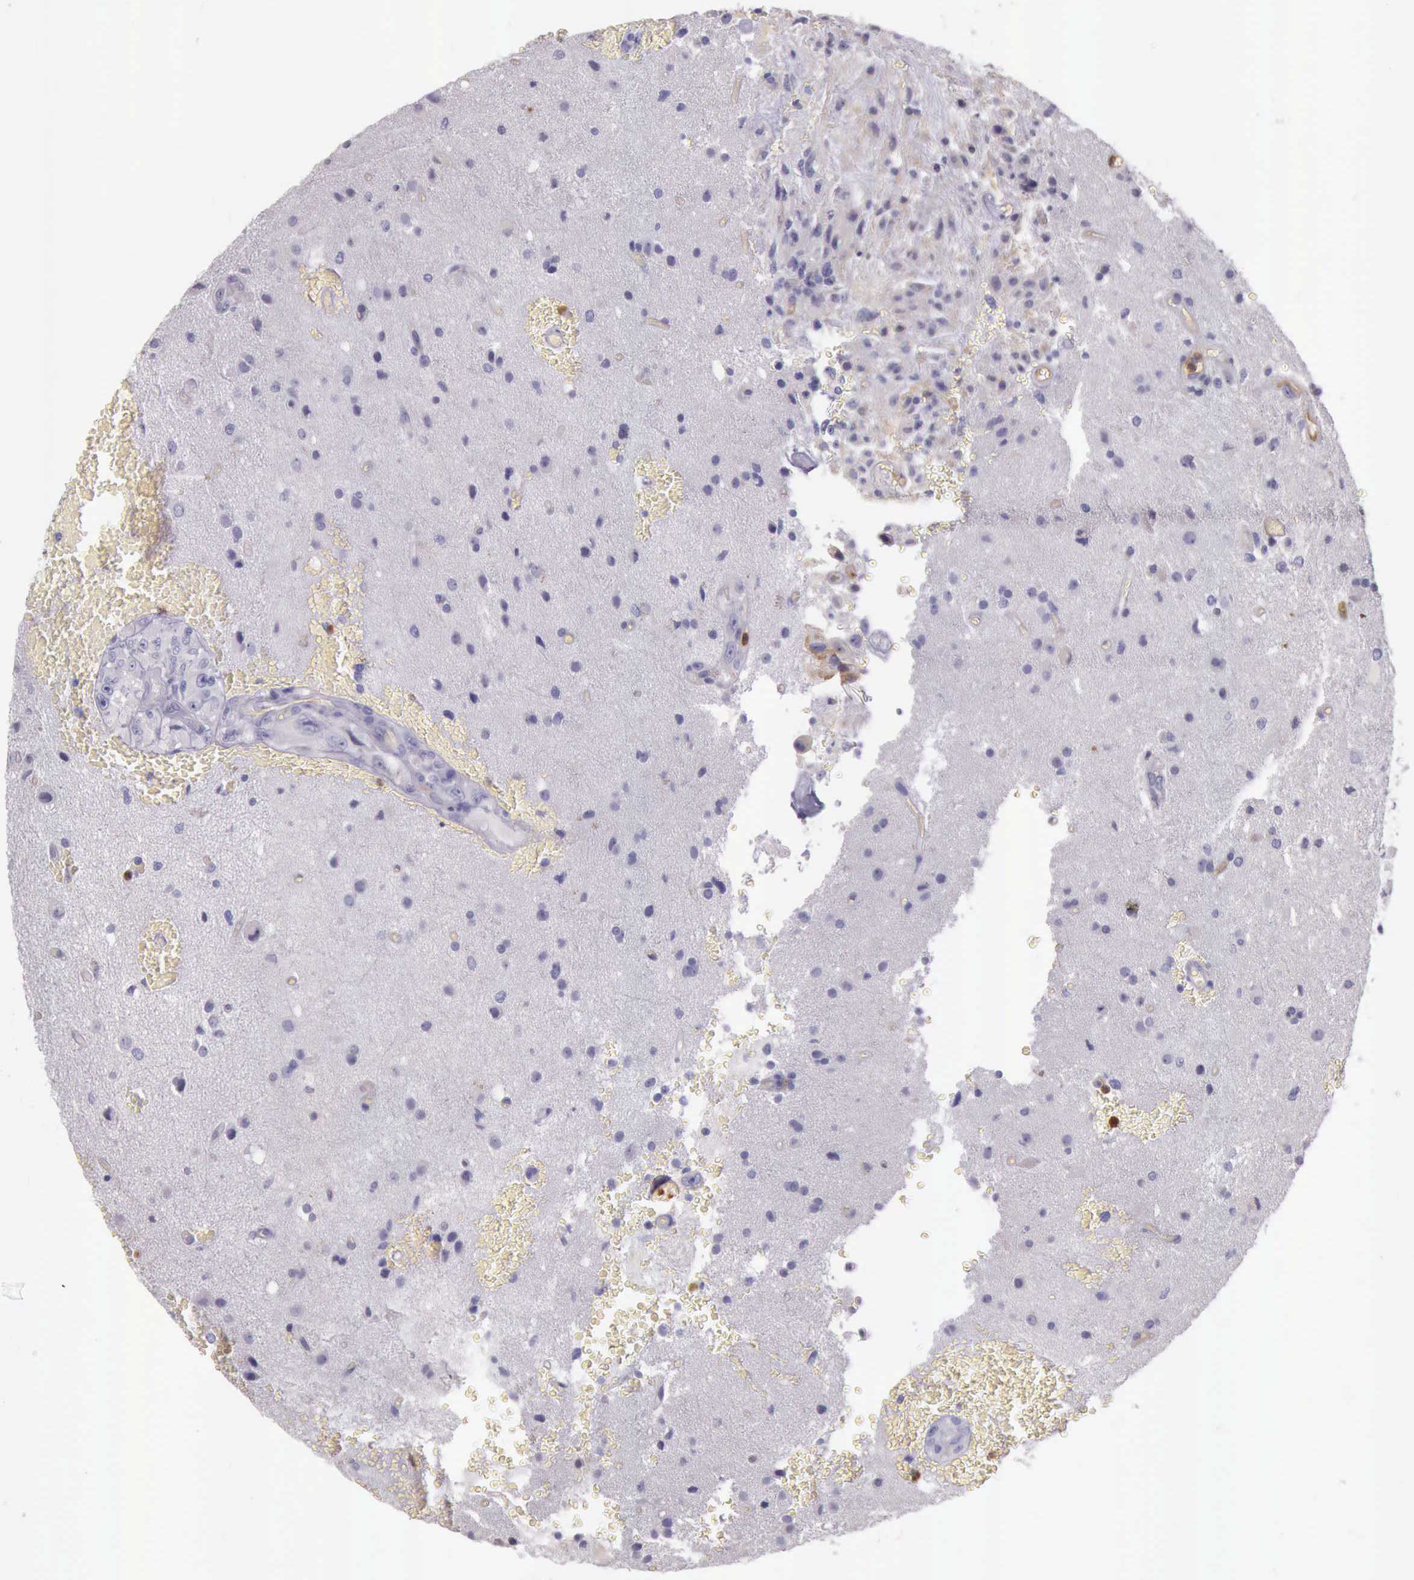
{"staining": {"intensity": "negative", "quantity": "none", "location": "none"}, "tissue": "glioma", "cell_type": "Tumor cells", "image_type": "cancer", "snomed": [{"axis": "morphology", "description": "Glioma, malignant, High grade"}, {"axis": "topography", "description": "Brain"}], "caption": "This is an immunohistochemistry (IHC) histopathology image of human glioma. There is no staining in tumor cells.", "gene": "TCEANC", "patient": {"sex": "male", "age": 48}}